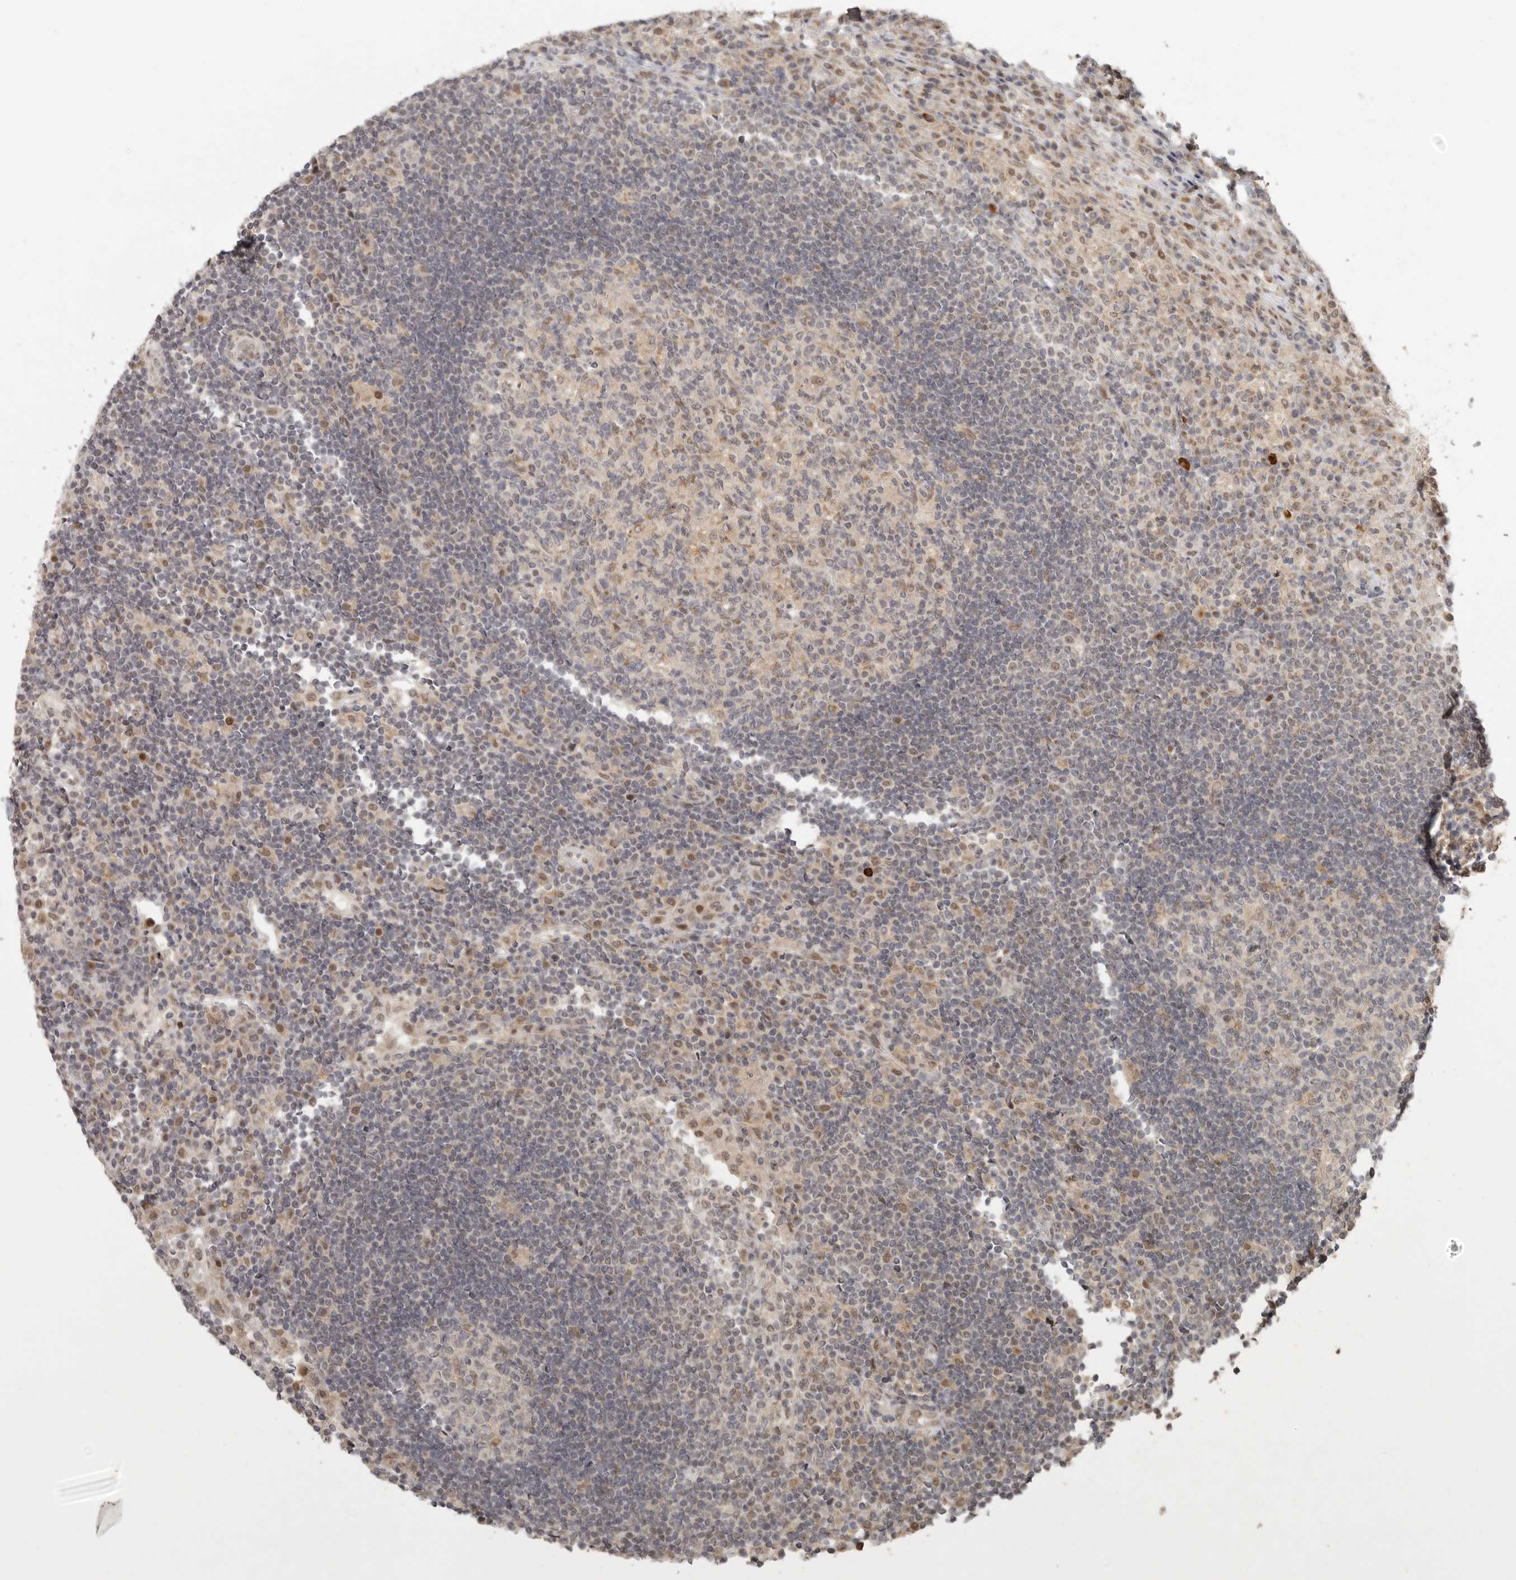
{"staining": {"intensity": "weak", "quantity": "25%-75%", "location": "nuclear"}, "tissue": "lymph node", "cell_type": "Germinal center cells", "image_type": "normal", "snomed": [{"axis": "morphology", "description": "Normal tissue, NOS"}, {"axis": "topography", "description": "Lymph node"}], "caption": "Benign lymph node was stained to show a protein in brown. There is low levels of weak nuclear staining in about 25%-75% of germinal center cells.", "gene": "LRRC75A", "patient": {"sex": "female", "age": 53}}